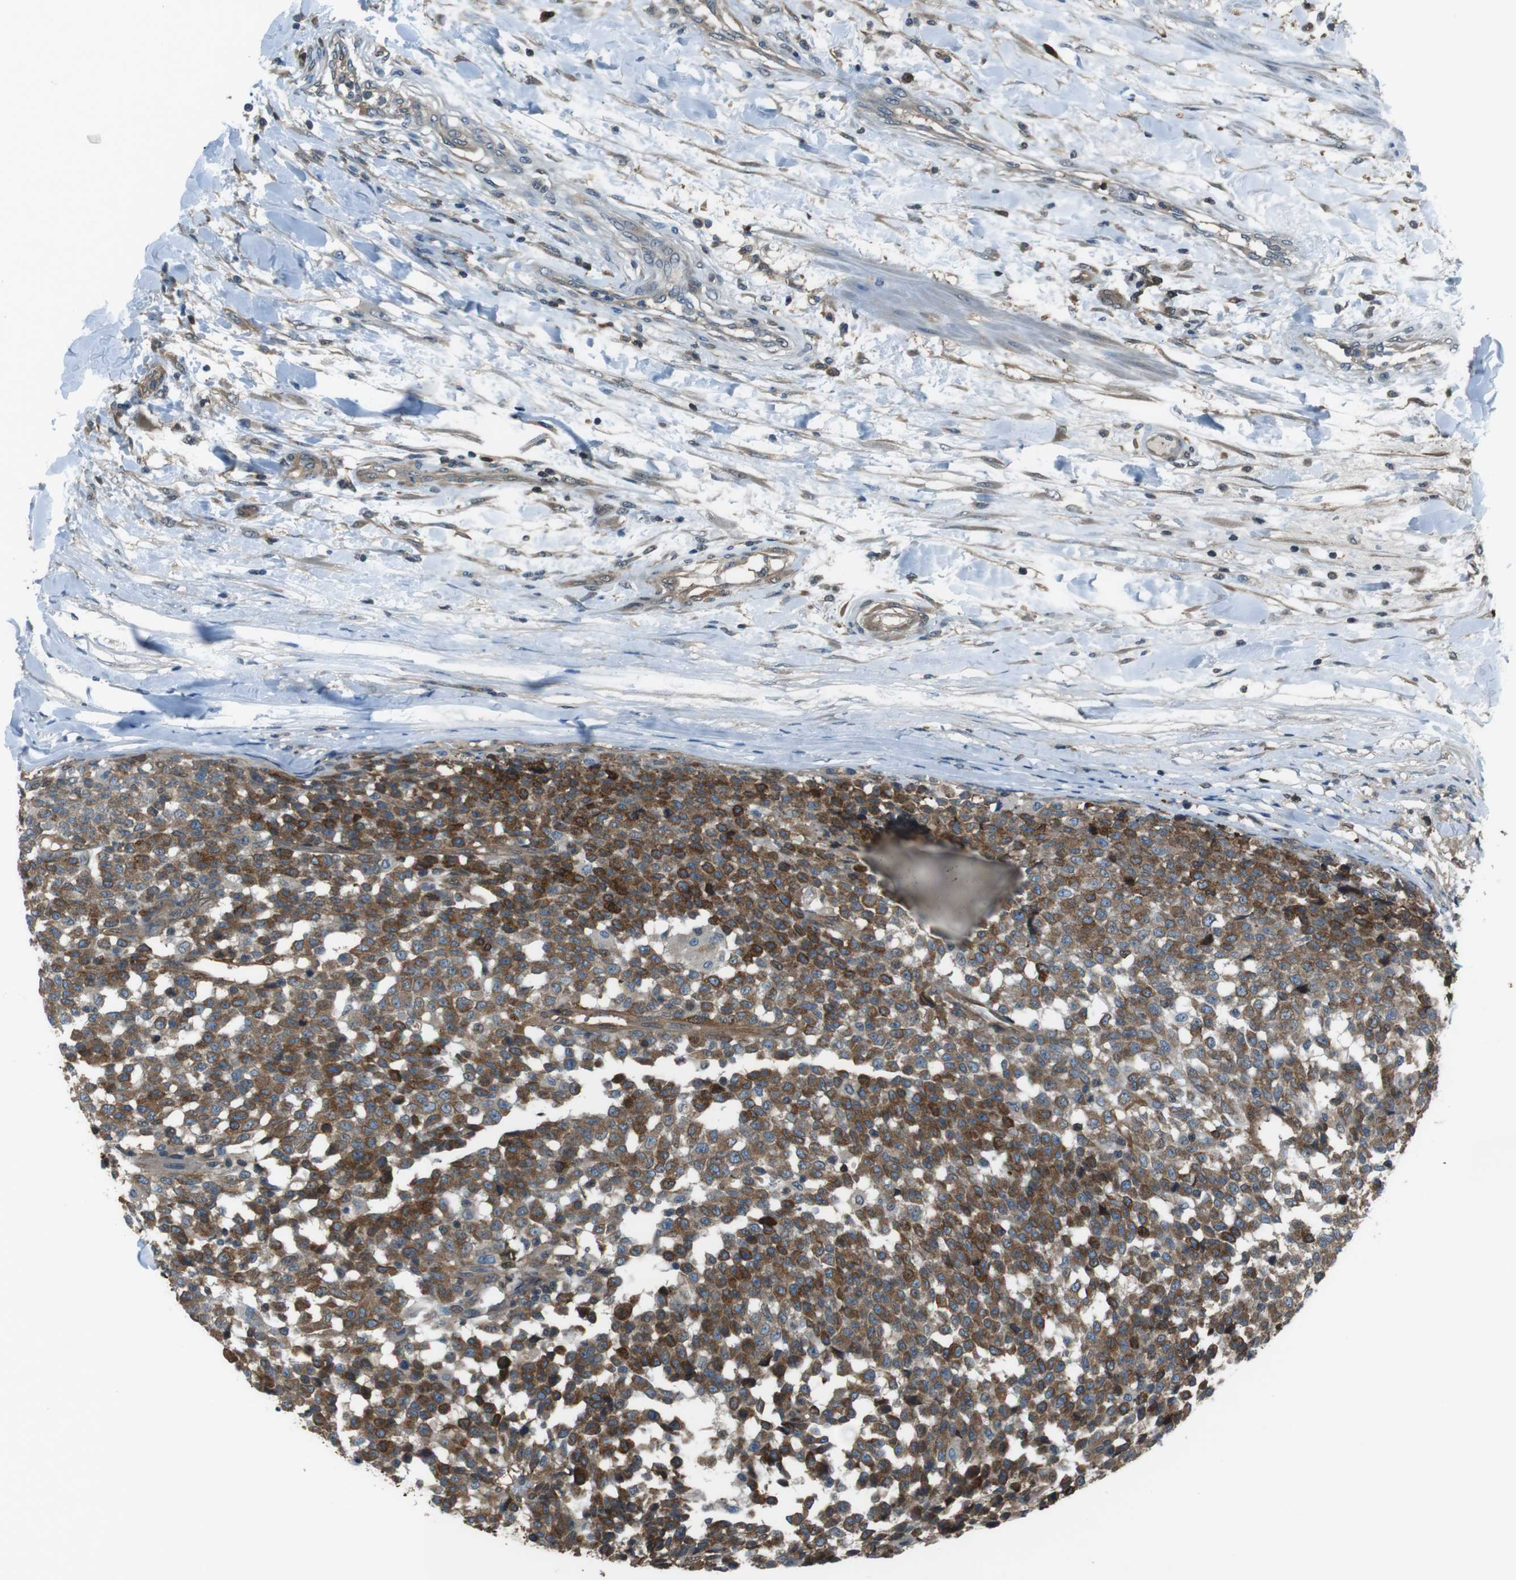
{"staining": {"intensity": "moderate", "quantity": ">75%", "location": "cytoplasmic/membranous"}, "tissue": "testis cancer", "cell_type": "Tumor cells", "image_type": "cancer", "snomed": [{"axis": "morphology", "description": "Seminoma, NOS"}, {"axis": "topography", "description": "Testis"}], "caption": "Immunohistochemical staining of testis cancer shows moderate cytoplasmic/membranous protein expression in about >75% of tumor cells.", "gene": "TWSG1", "patient": {"sex": "male", "age": 59}}